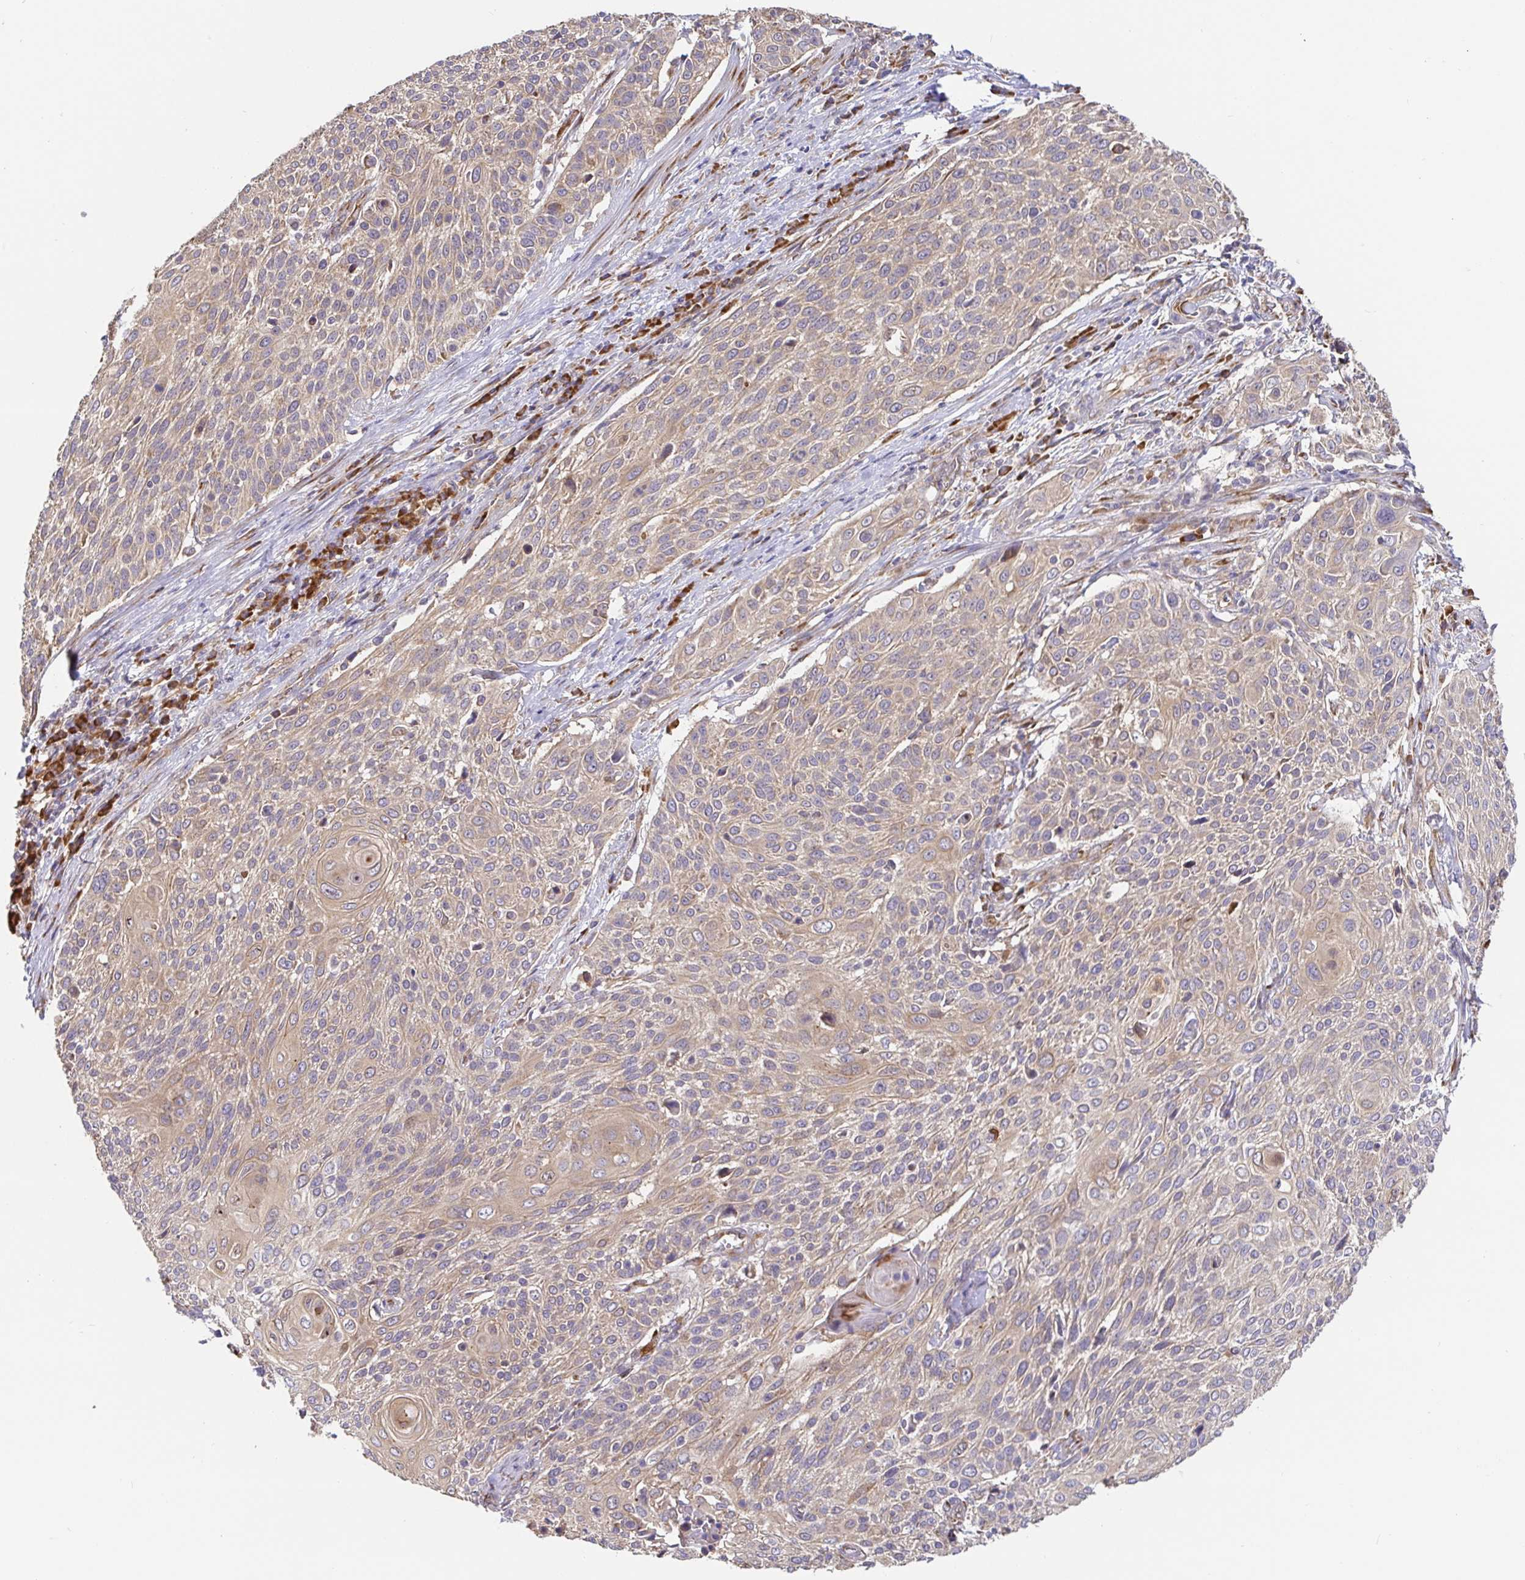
{"staining": {"intensity": "weak", "quantity": ">75%", "location": "cytoplasmic/membranous"}, "tissue": "cervical cancer", "cell_type": "Tumor cells", "image_type": "cancer", "snomed": [{"axis": "morphology", "description": "Squamous cell carcinoma, NOS"}, {"axis": "topography", "description": "Cervix"}], "caption": "The image exhibits immunohistochemical staining of squamous cell carcinoma (cervical). There is weak cytoplasmic/membranous positivity is present in about >75% of tumor cells. (DAB IHC, brown staining for protein, blue staining for nuclei).", "gene": "PDPK1", "patient": {"sex": "female", "age": 31}}